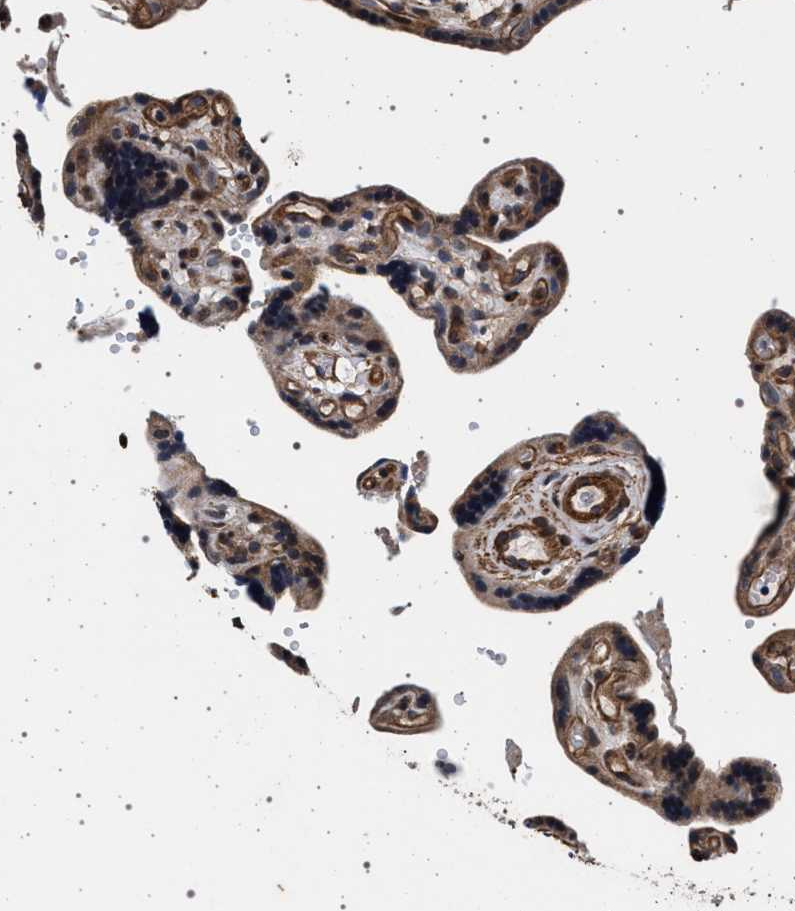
{"staining": {"intensity": "moderate", "quantity": ">75%", "location": "cytoplasmic/membranous,nuclear"}, "tissue": "placenta", "cell_type": "Trophoblastic cells", "image_type": "normal", "snomed": [{"axis": "morphology", "description": "Normal tissue, NOS"}, {"axis": "topography", "description": "Placenta"}], "caption": "Trophoblastic cells reveal medium levels of moderate cytoplasmic/membranous,nuclear staining in approximately >75% of cells in normal placenta.", "gene": "KCNK6", "patient": {"sex": "female", "age": 30}}